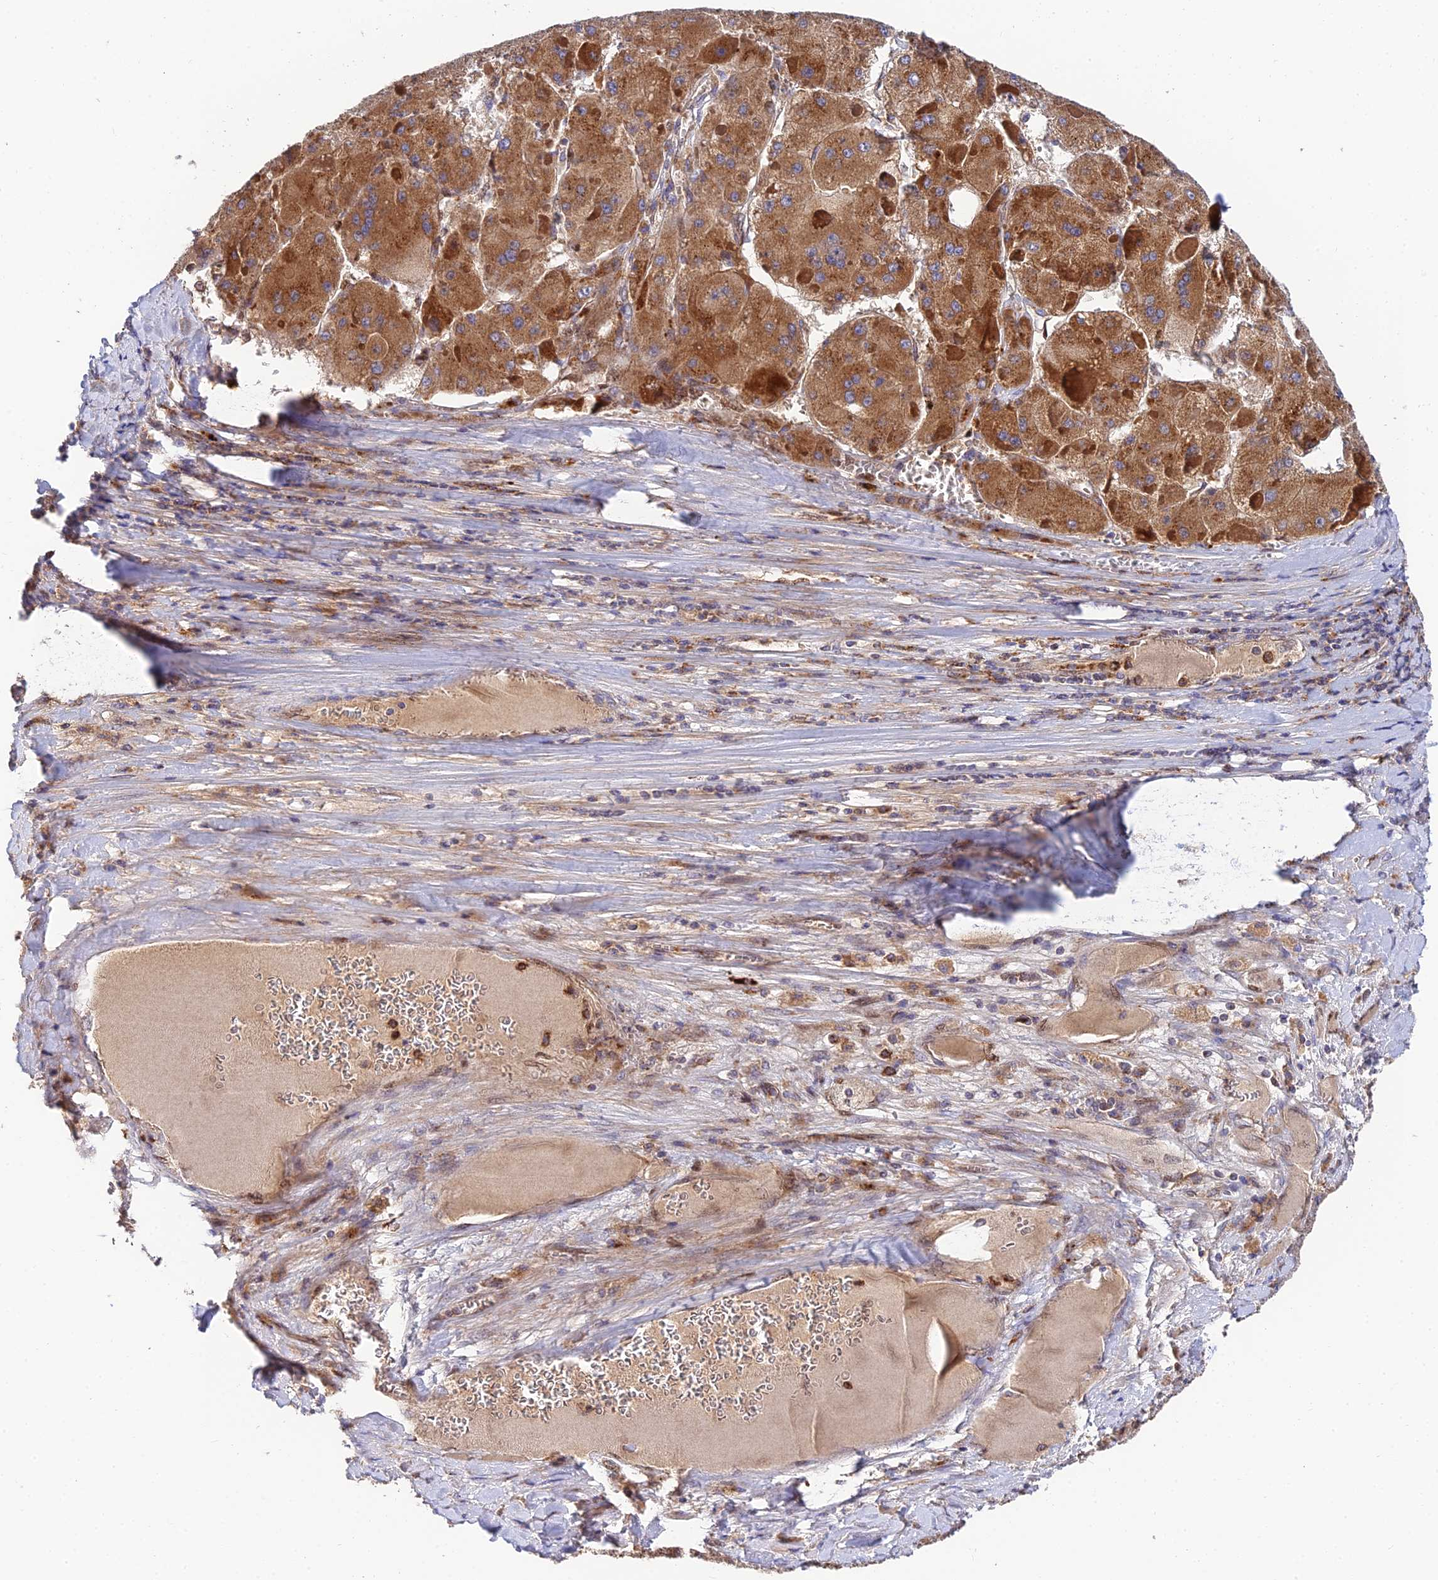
{"staining": {"intensity": "moderate", "quantity": ">75%", "location": "cytoplasmic/membranous"}, "tissue": "liver cancer", "cell_type": "Tumor cells", "image_type": "cancer", "snomed": [{"axis": "morphology", "description": "Carcinoma, Hepatocellular, NOS"}, {"axis": "topography", "description": "Liver"}], "caption": "Immunohistochemical staining of human liver cancer (hepatocellular carcinoma) exhibits moderate cytoplasmic/membranous protein expression in about >75% of tumor cells.", "gene": "PODNL1", "patient": {"sex": "female", "age": 73}}